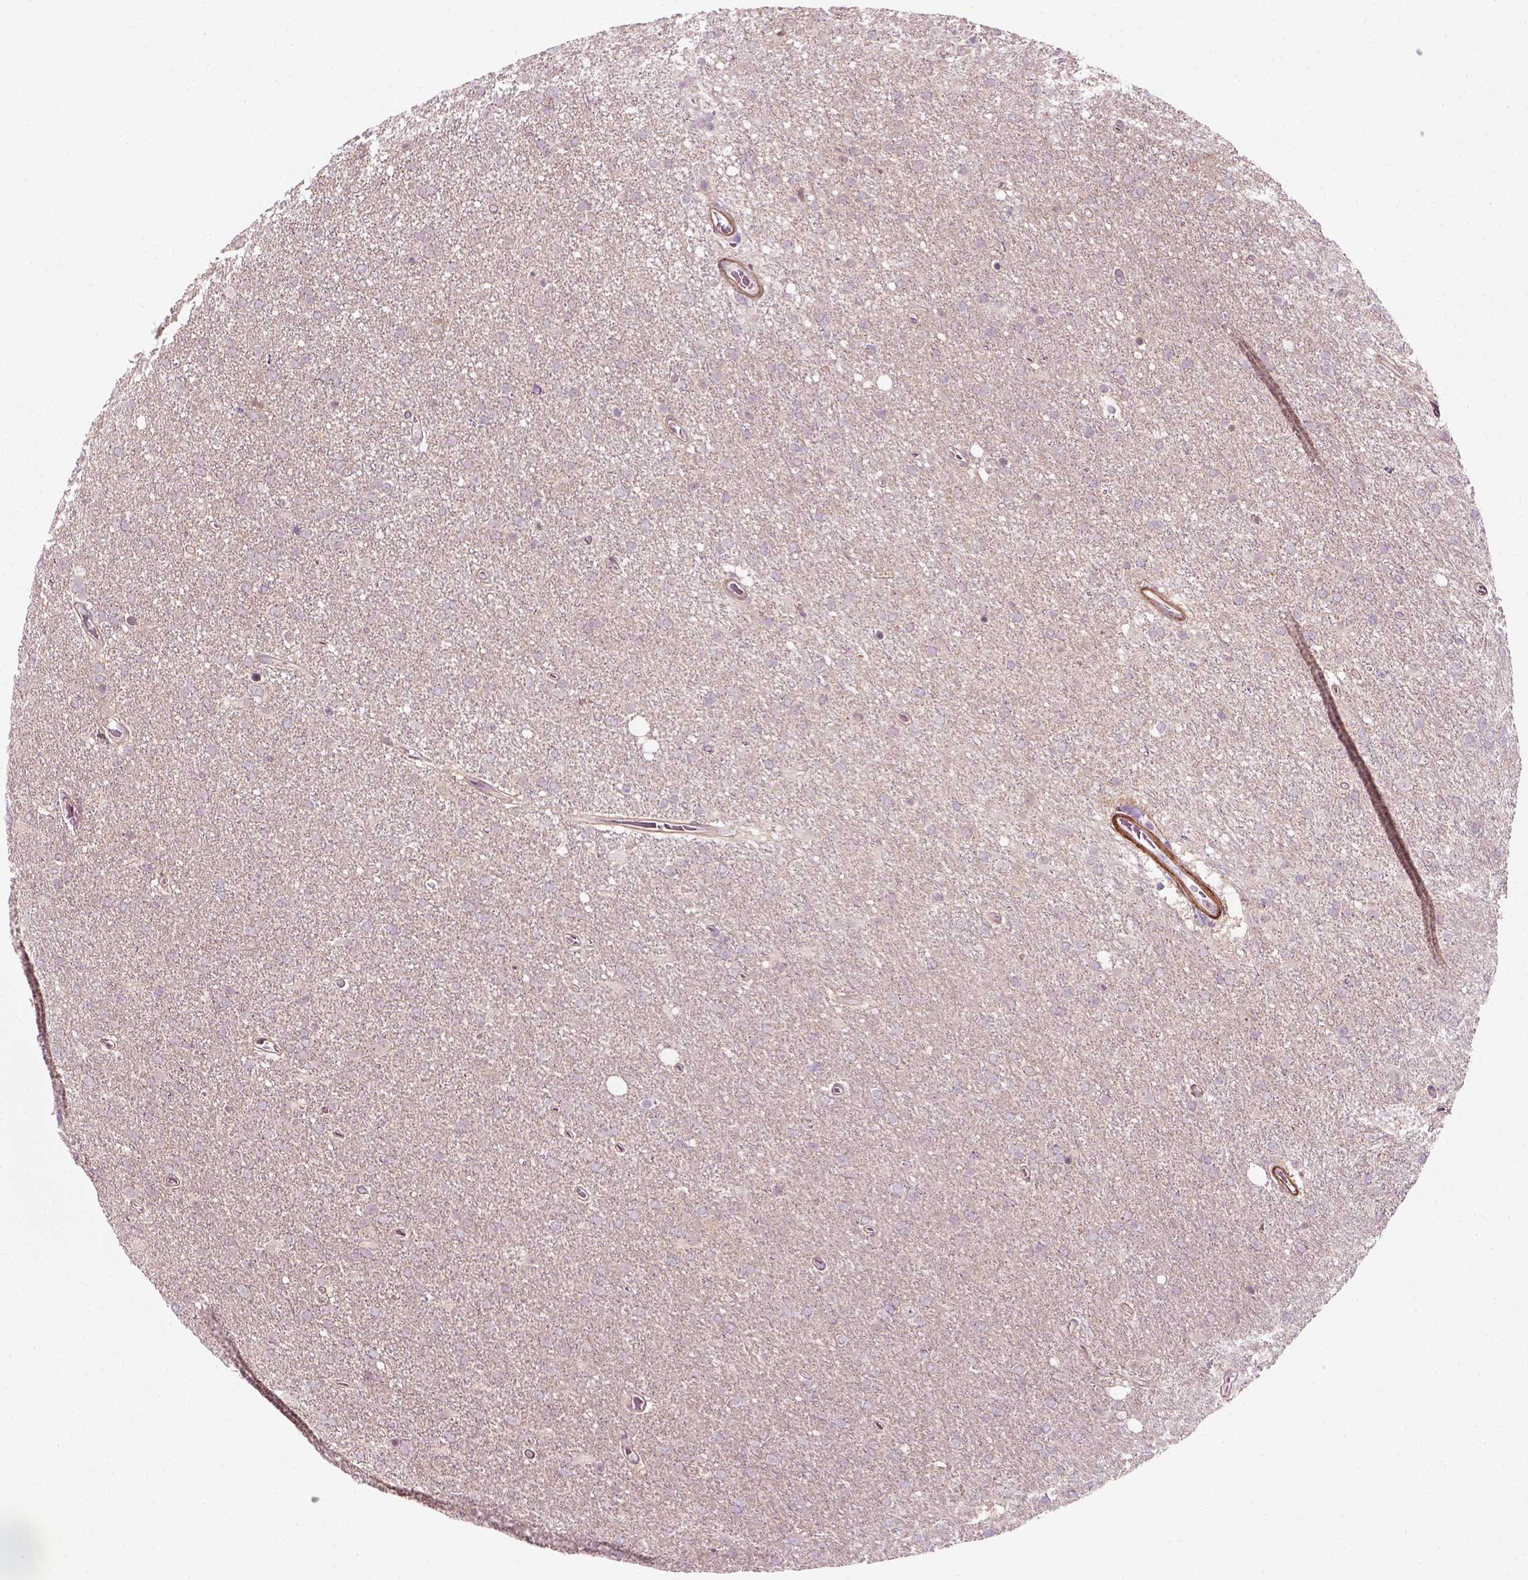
{"staining": {"intensity": "negative", "quantity": "none", "location": "none"}, "tissue": "glioma", "cell_type": "Tumor cells", "image_type": "cancer", "snomed": [{"axis": "morphology", "description": "Glioma, malignant, High grade"}, {"axis": "topography", "description": "Cerebral cortex"}], "caption": "Glioma stained for a protein using immunohistochemistry demonstrates no expression tumor cells.", "gene": "MLIP", "patient": {"sex": "male", "age": 70}}